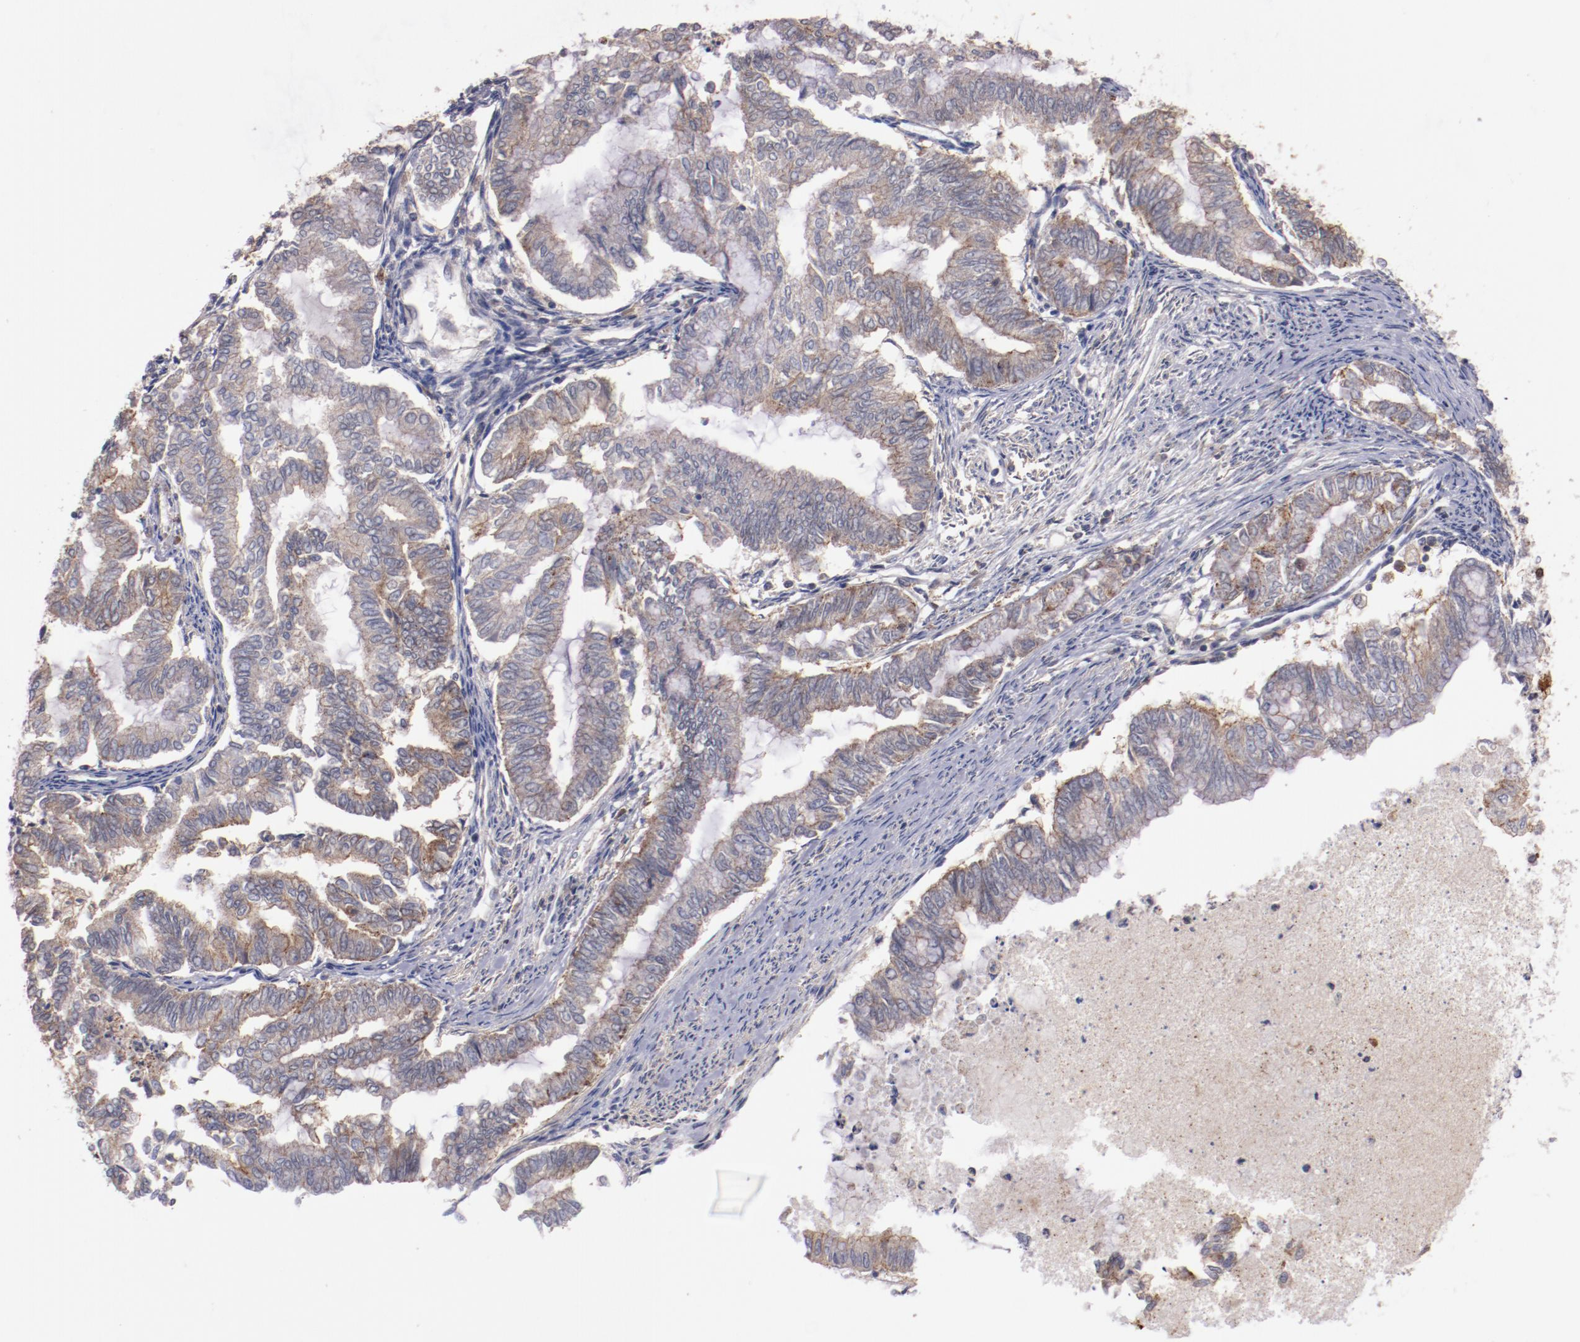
{"staining": {"intensity": "weak", "quantity": ">75%", "location": "cytoplasmic/membranous"}, "tissue": "endometrial cancer", "cell_type": "Tumor cells", "image_type": "cancer", "snomed": [{"axis": "morphology", "description": "Adenocarcinoma, NOS"}, {"axis": "topography", "description": "Endometrium"}], "caption": "This micrograph shows endometrial cancer stained with immunohistochemistry (IHC) to label a protein in brown. The cytoplasmic/membranous of tumor cells show weak positivity for the protein. Nuclei are counter-stained blue.", "gene": "SYP", "patient": {"sex": "female", "age": 79}}